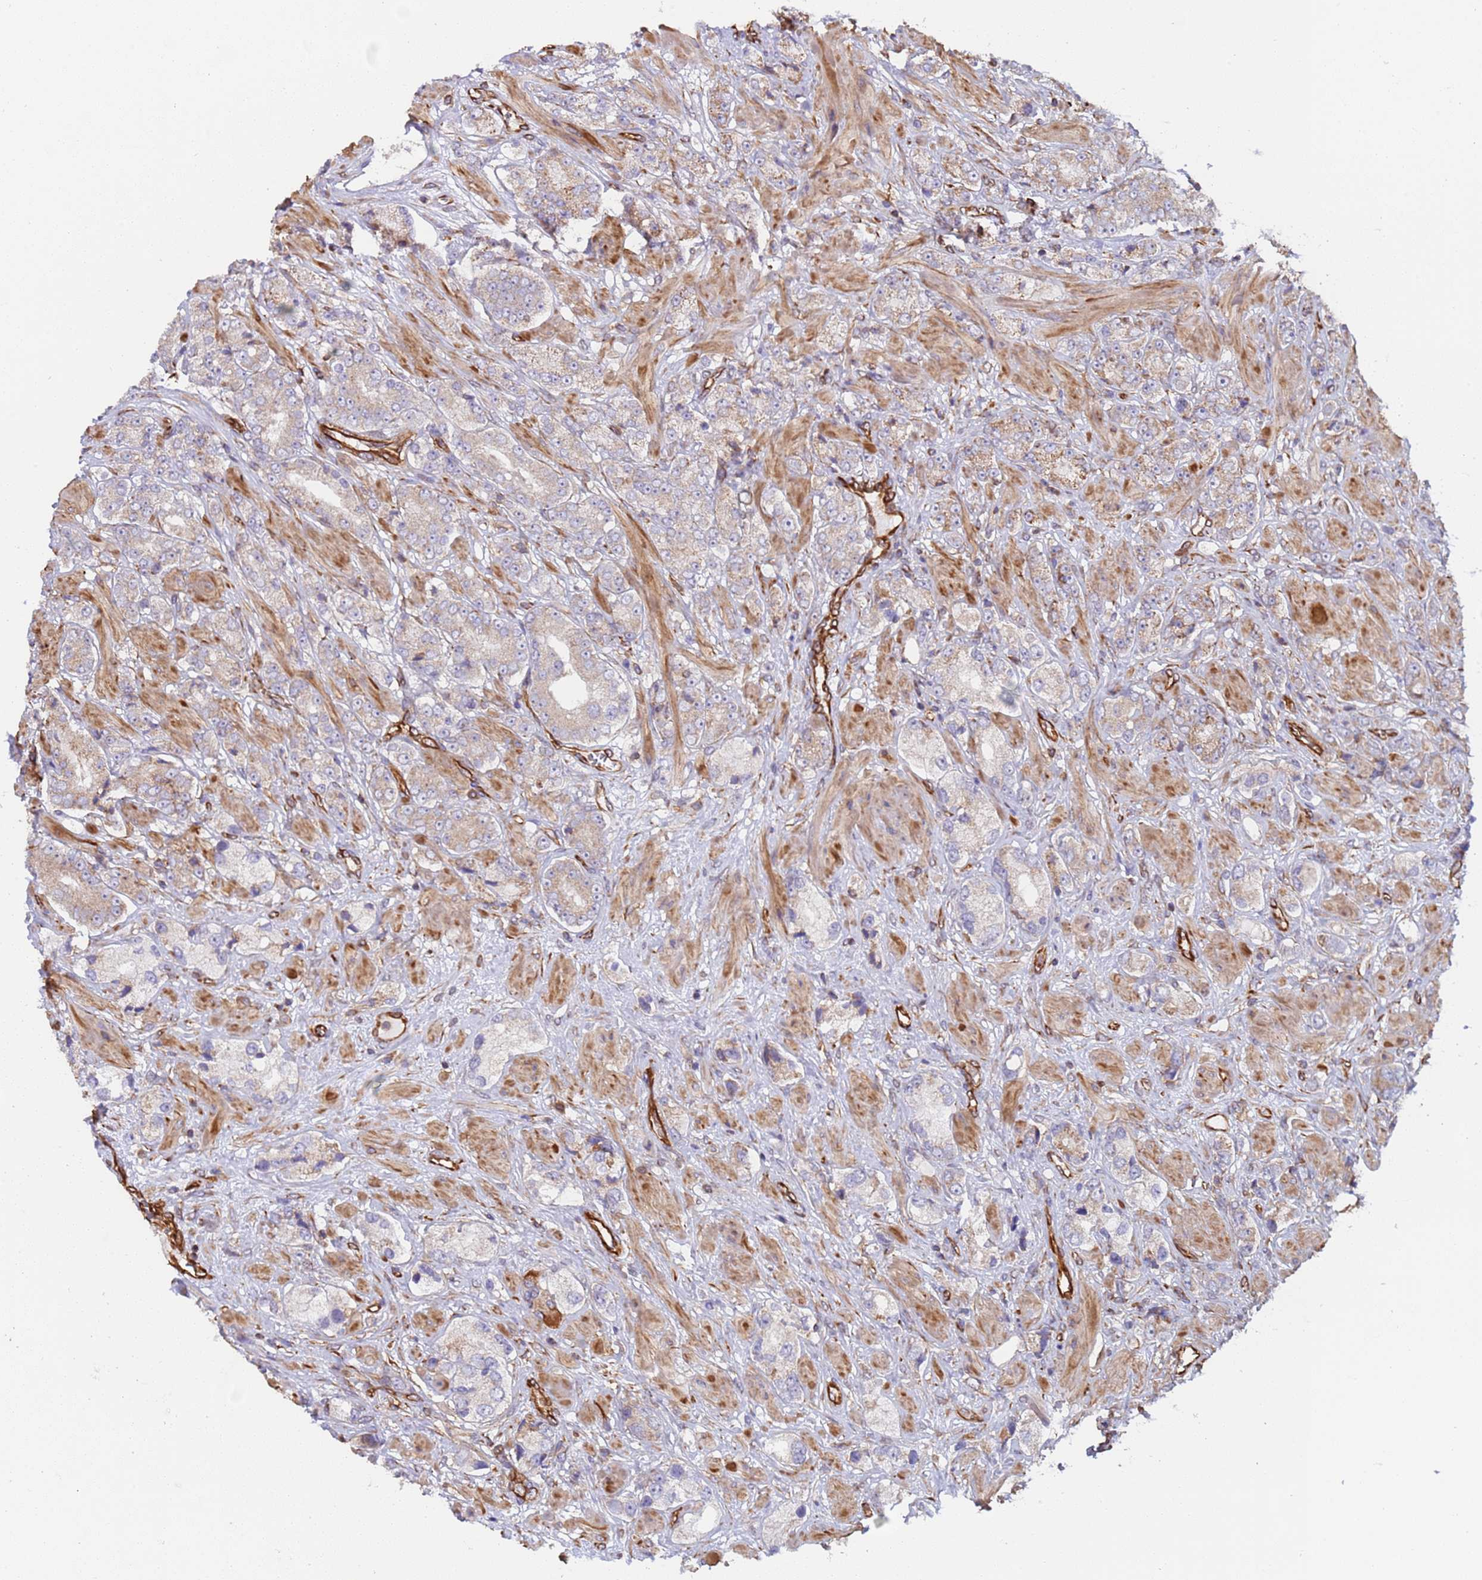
{"staining": {"intensity": "weak", "quantity": "<25%", "location": "cytoplasmic/membranous"}, "tissue": "prostate cancer", "cell_type": "Tumor cells", "image_type": "cancer", "snomed": [{"axis": "morphology", "description": "Adenocarcinoma, High grade"}, {"axis": "topography", "description": "Prostate and seminal vesicle, NOS"}], "caption": "IHC image of neoplastic tissue: prostate high-grade adenocarcinoma stained with DAB (3,3'-diaminobenzidine) reveals no significant protein positivity in tumor cells.", "gene": "NUDT12", "patient": {"sex": "male", "age": 64}}